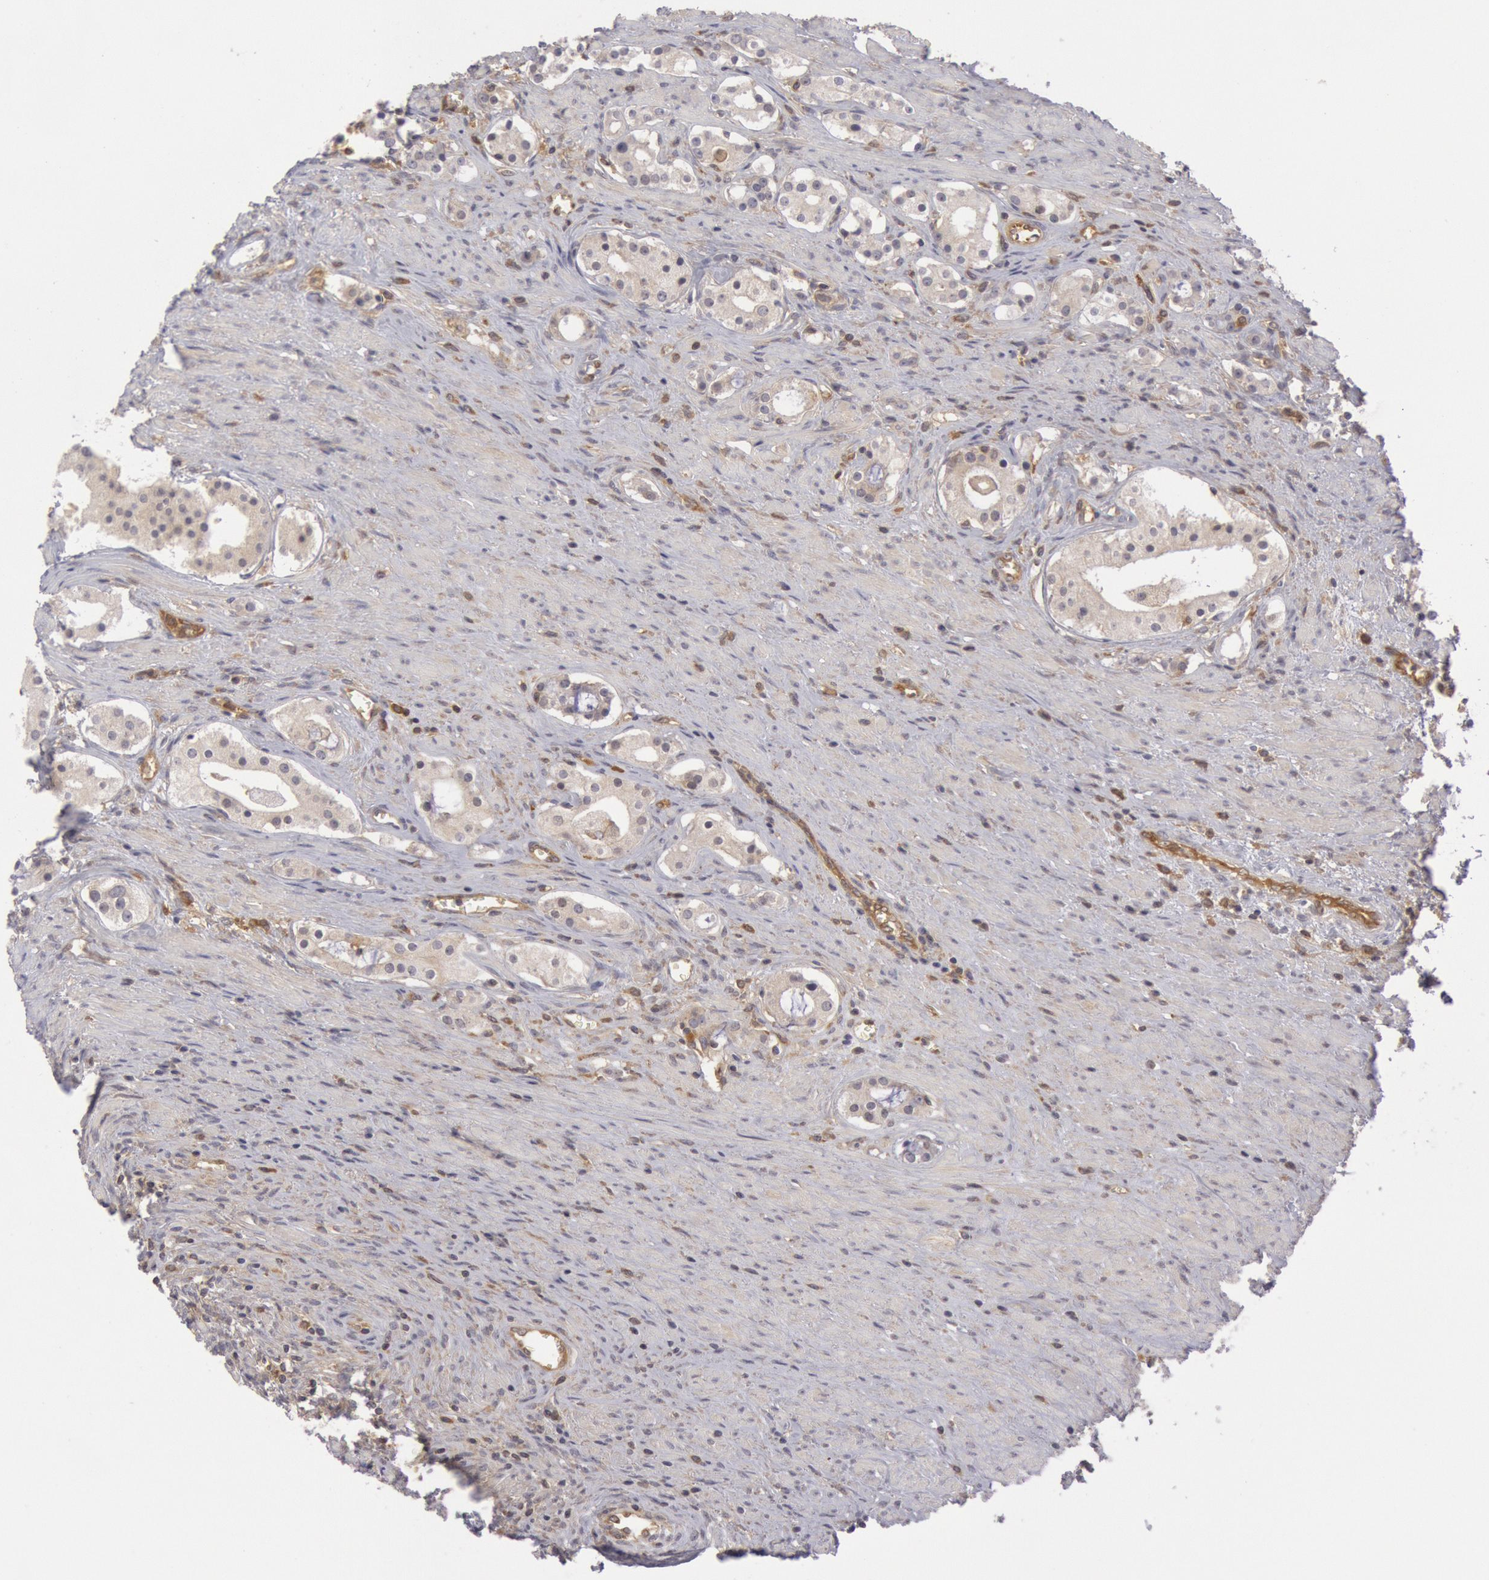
{"staining": {"intensity": "moderate", "quantity": ">75%", "location": "cytoplasmic/membranous"}, "tissue": "prostate cancer", "cell_type": "Tumor cells", "image_type": "cancer", "snomed": [{"axis": "morphology", "description": "Adenocarcinoma, Medium grade"}, {"axis": "topography", "description": "Prostate"}], "caption": "Protein expression analysis of adenocarcinoma (medium-grade) (prostate) displays moderate cytoplasmic/membranous expression in approximately >75% of tumor cells.", "gene": "IKBKB", "patient": {"sex": "male", "age": 73}}